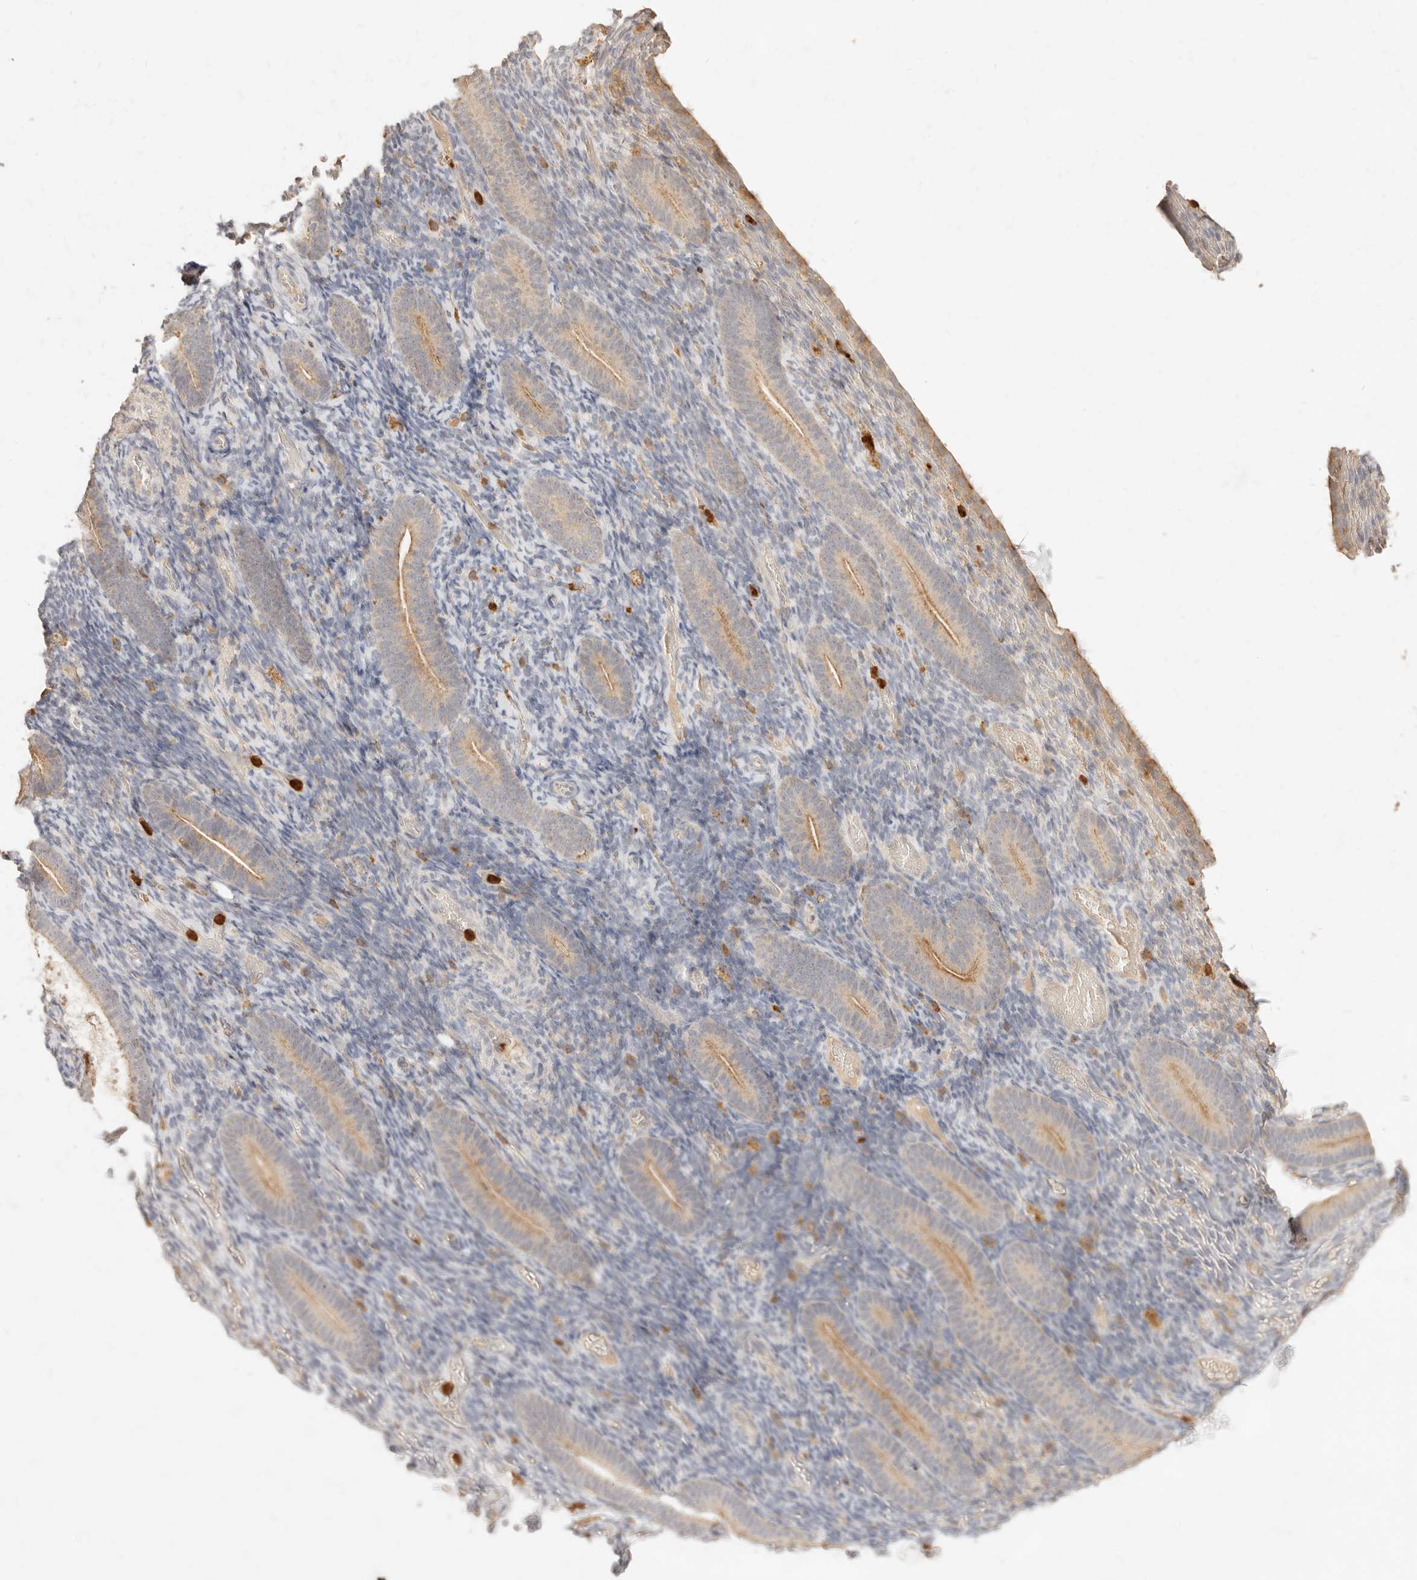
{"staining": {"intensity": "negative", "quantity": "none", "location": "none"}, "tissue": "endometrium", "cell_type": "Cells in endometrial stroma", "image_type": "normal", "snomed": [{"axis": "morphology", "description": "Normal tissue, NOS"}, {"axis": "topography", "description": "Endometrium"}], "caption": "Immunohistochemical staining of normal endometrium demonstrates no significant expression in cells in endometrial stroma.", "gene": "TMTC2", "patient": {"sex": "female", "age": 51}}